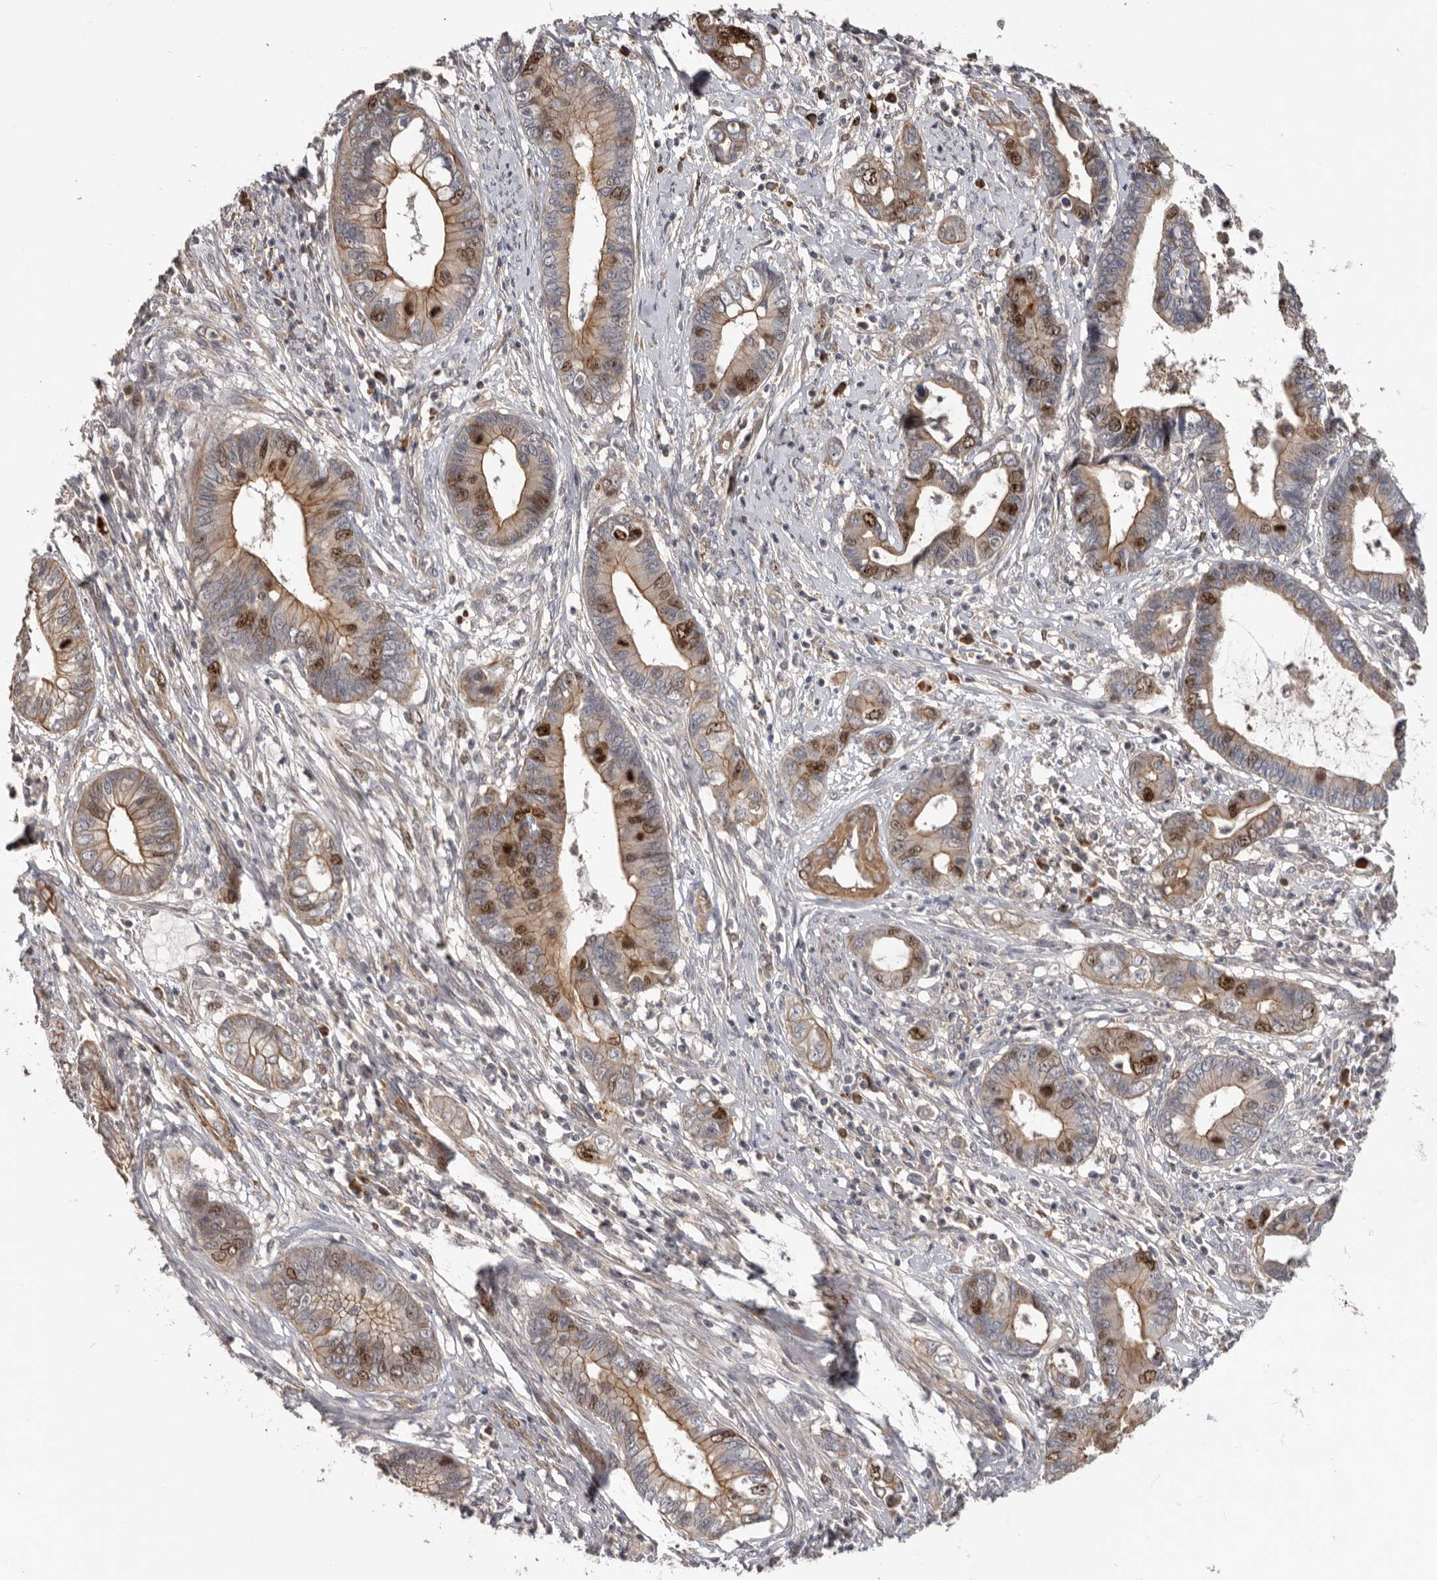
{"staining": {"intensity": "moderate", "quantity": ">75%", "location": "cytoplasmic/membranous,nuclear"}, "tissue": "cervical cancer", "cell_type": "Tumor cells", "image_type": "cancer", "snomed": [{"axis": "morphology", "description": "Adenocarcinoma, NOS"}, {"axis": "topography", "description": "Cervix"}], "caption": "High-magnification brightfield microscopy of cervical adenocarcinoma stained with DAB (brown) and counterstained with hematoxylin (blue). tumor cells exhibit moderate cytoplasmic/membranous and nuclear expression is identified in approximately>75% of cells. (brown staining indicates protein expression, while blue staining denotes nuclei).", "gene": "CDCA8", "patient": {"sex": "female", "age": 44}}